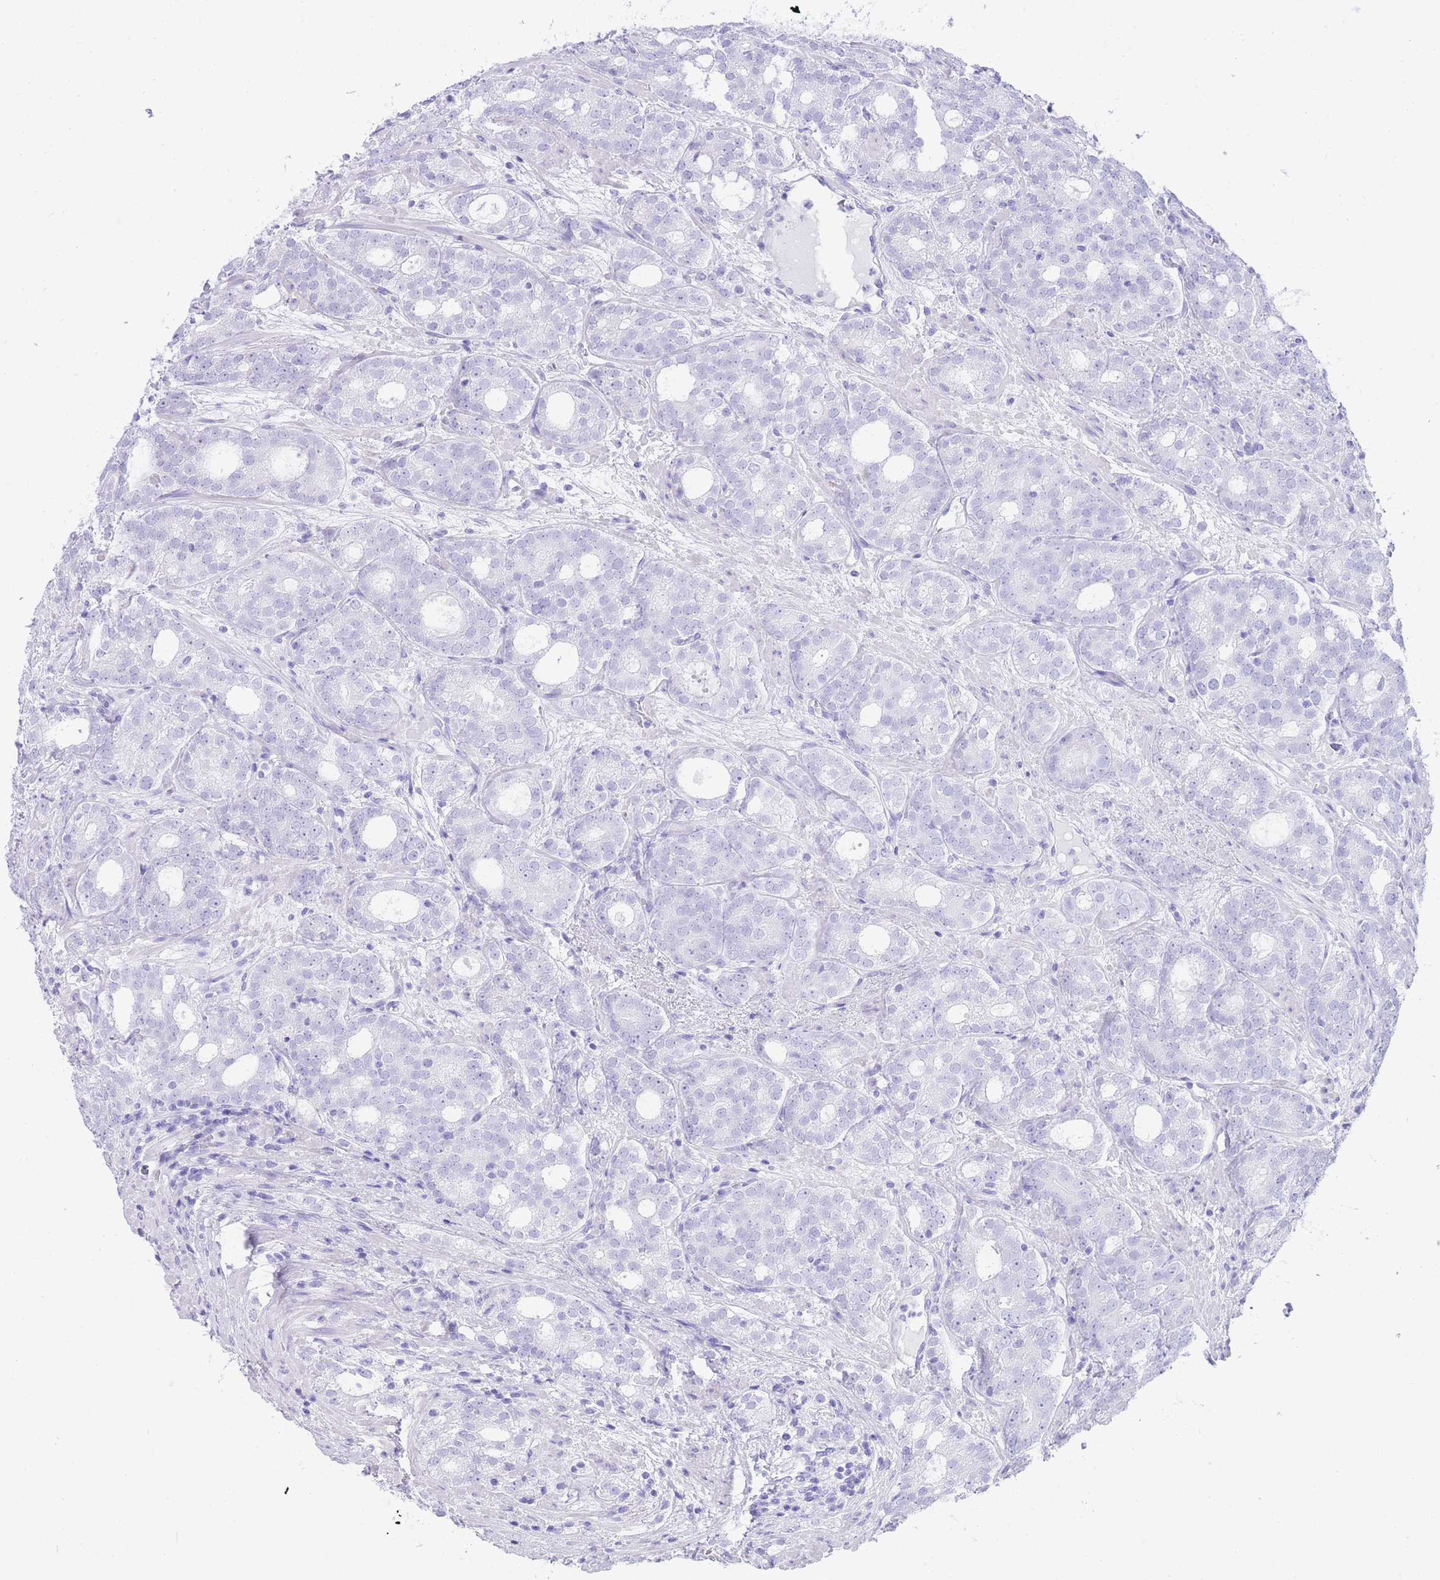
{"staining": {"intensity": "negative", "quantity": "none", "location": "none"}, "tissue": "prostate cancer", "cell_type": "Tumor cells", "image_type": "cancer", "snomed": [{"axis": "morphology", "description": "Adenocarcinoma, High grade"}, {"axis": "topography", "description": "Prostate"}], "caption": "Image shows no significant protein expression in tumor cells of prostate cancer.", "gene": "ELOA2", "patient": {"sex": "male", "age": 64}}